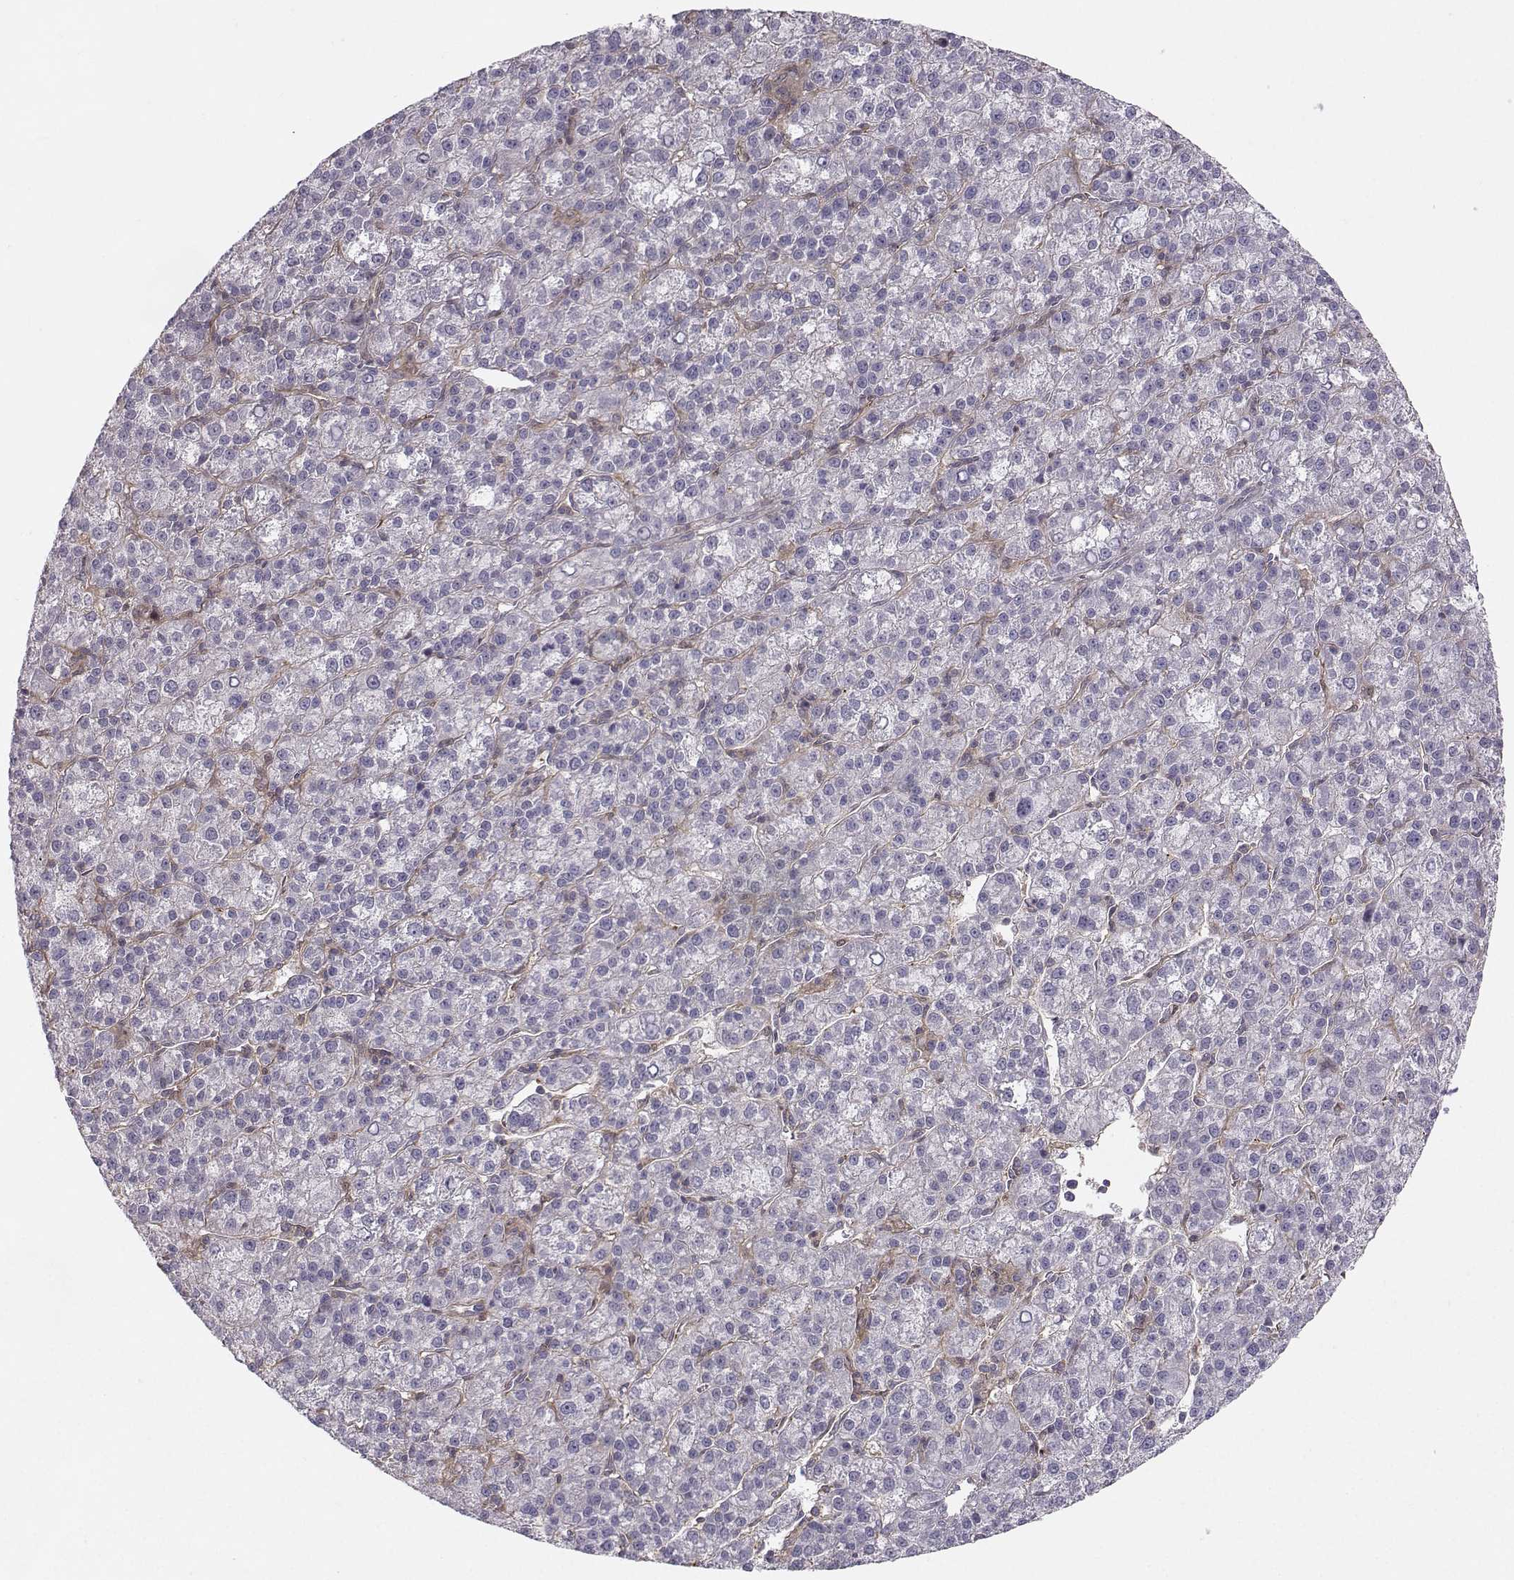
{"staining": {"intensity": "negative", "quantity": "none", "location": "none"}, "tissue": "liver cancer", "cell_type": "Tumor cells", "image_type": "cancer", "snomed": [{"axis": "morphology", "description": "Carcinoma, Hepatocellular, NOS"}, {"axis": "topography", "description": "Liver"}], "caption": "Tumor cells show no significant staining in hepatocellular carcinoma (liver).", "gene": "ASB16", "patient": {"sex": "female", "age": 60}}